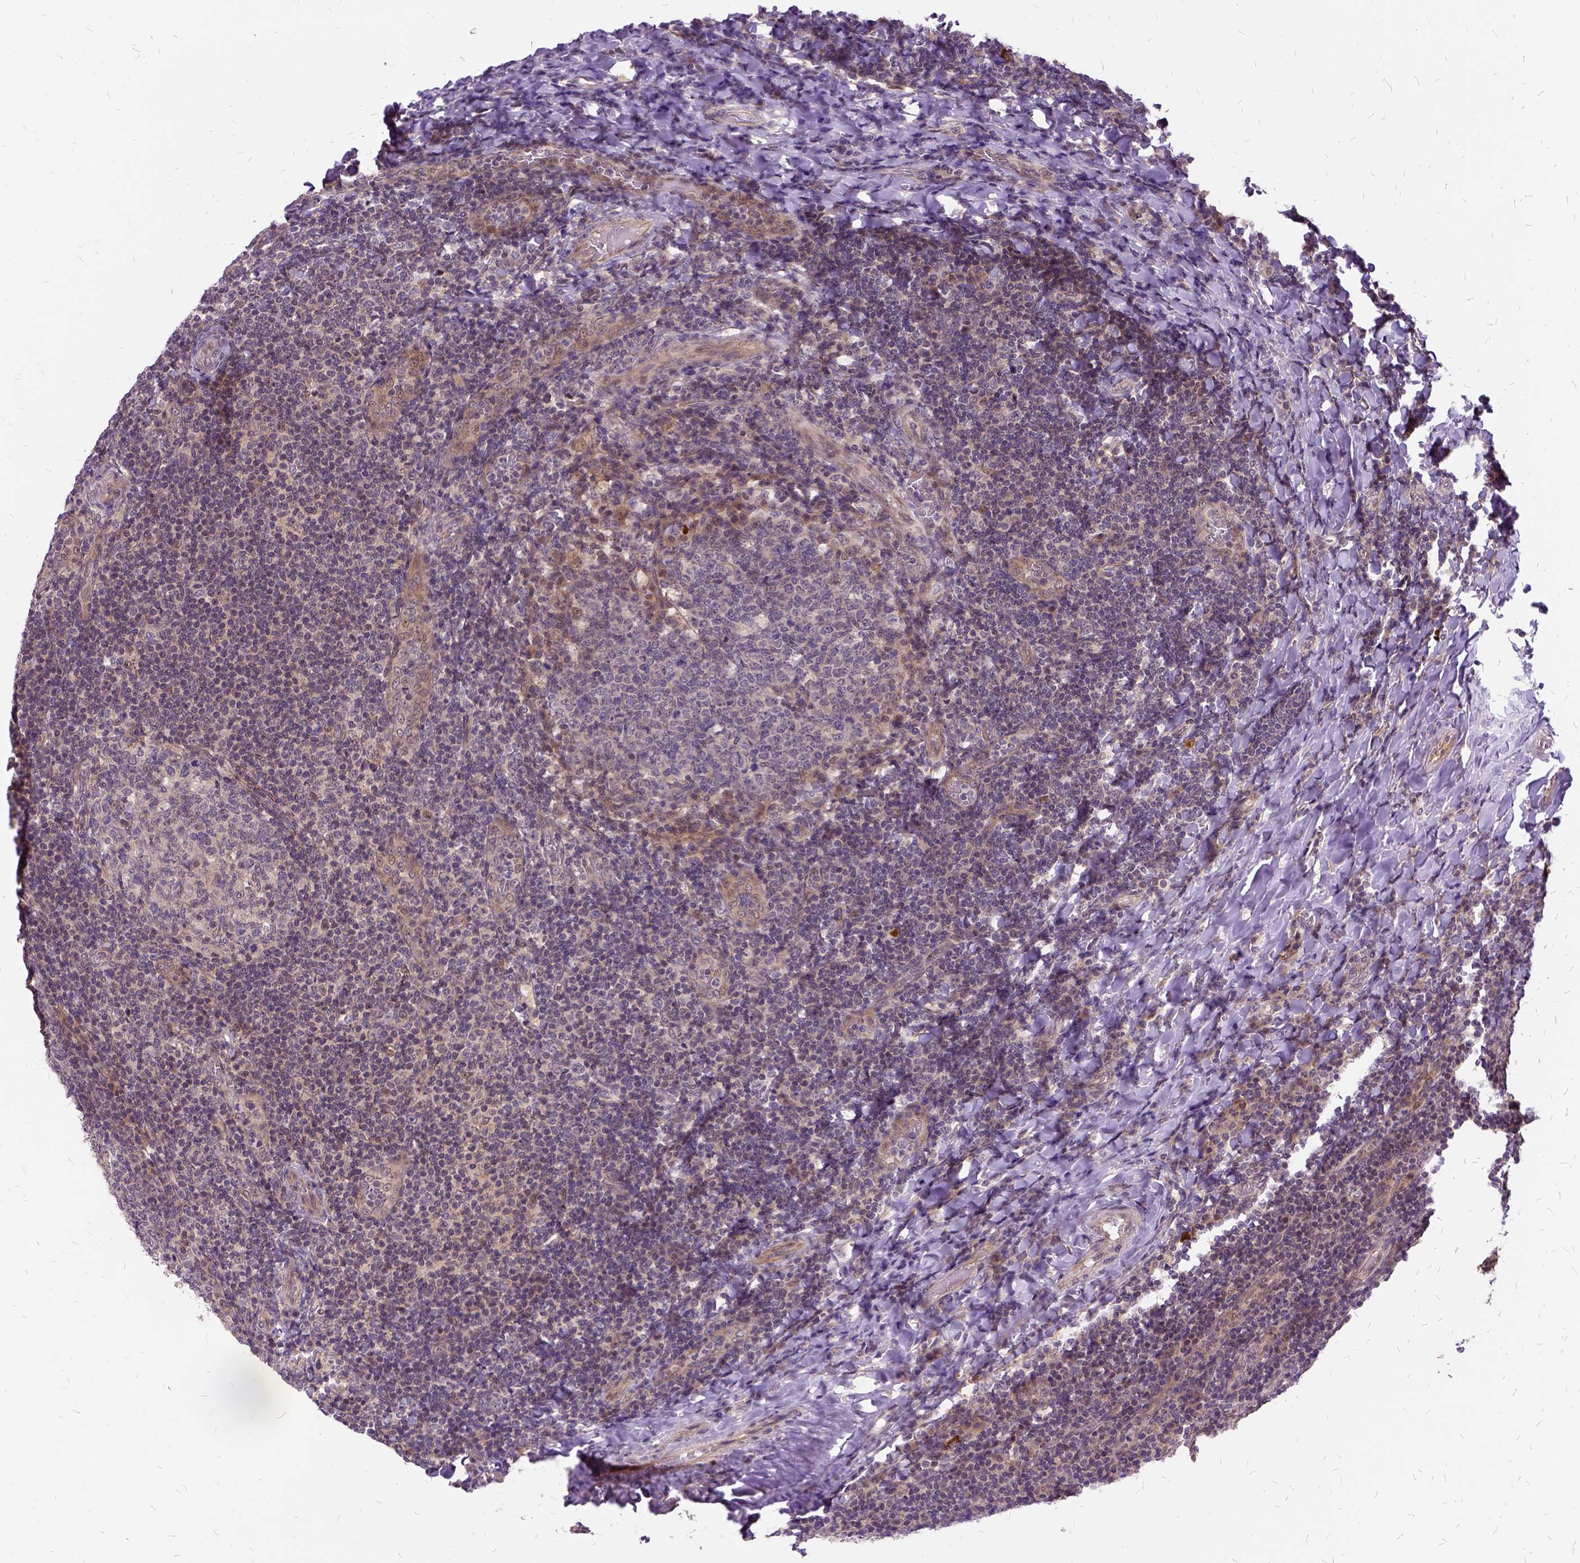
{"staining": {"intensity": "negative", "quantity": "none", "location": "none"}, "tissue": "tonsil", "cell_type": "Germinal center cells", "image_type": "normal", "snomed": [{"axis": "morphology", "description": "Normal tissue, NOS"}, {"axis": "topography", "description": "Tonsil"}], "caption": "Immunohistochemistry (IHC) image of benign tonsil: tonsil stained with DAB (3,3'-diaminobenzidine) shows no significant protein positivity in germinal center cells.", "gene": "ILRUN", "patient": {"sex": "male", "age": 17}}